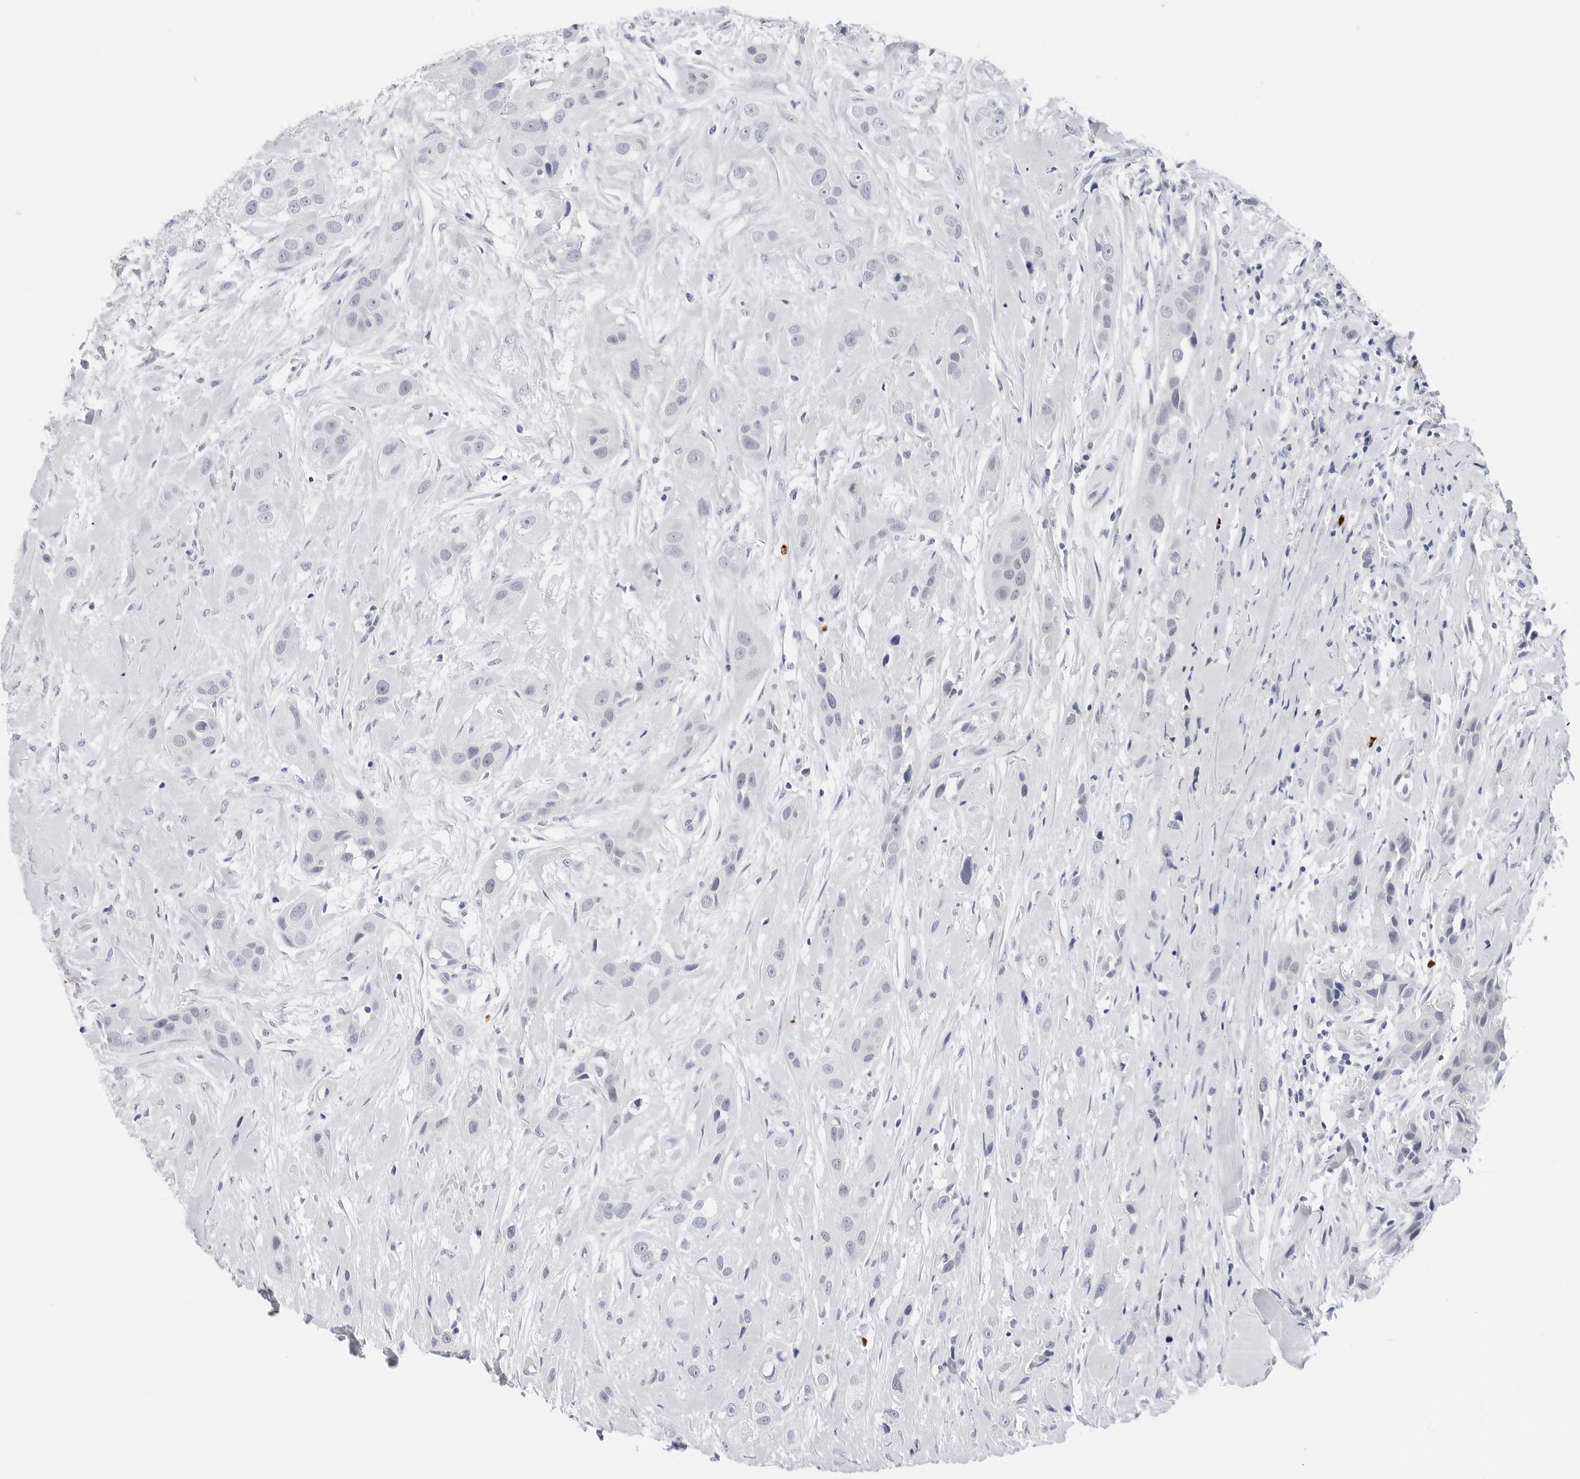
{"staining": {"intensity": "negative", "quantity": "none", "location": "none"}, "tissue": "head and neck cancer", "cell_type": "Tumor cells", "image_type": "cancer", "snomed": [{"axis": "morphology", "description": "Normal tissue, NOS"}, {"axis": "morphology", "description": "Squamous cell carcinoma, NOS"}, {"axis": "topography", "description": "Skeletal muscle"}, {"axis": "topography", "description": "Head-Neck"}], "caption": "Immunohistochemical staining of head and neck cancer (squamous cell carcinoma) shows no significant positivity in tumor cells.", "gene": "HSPB7", "patient": {"sex": "male", "age": 51}}